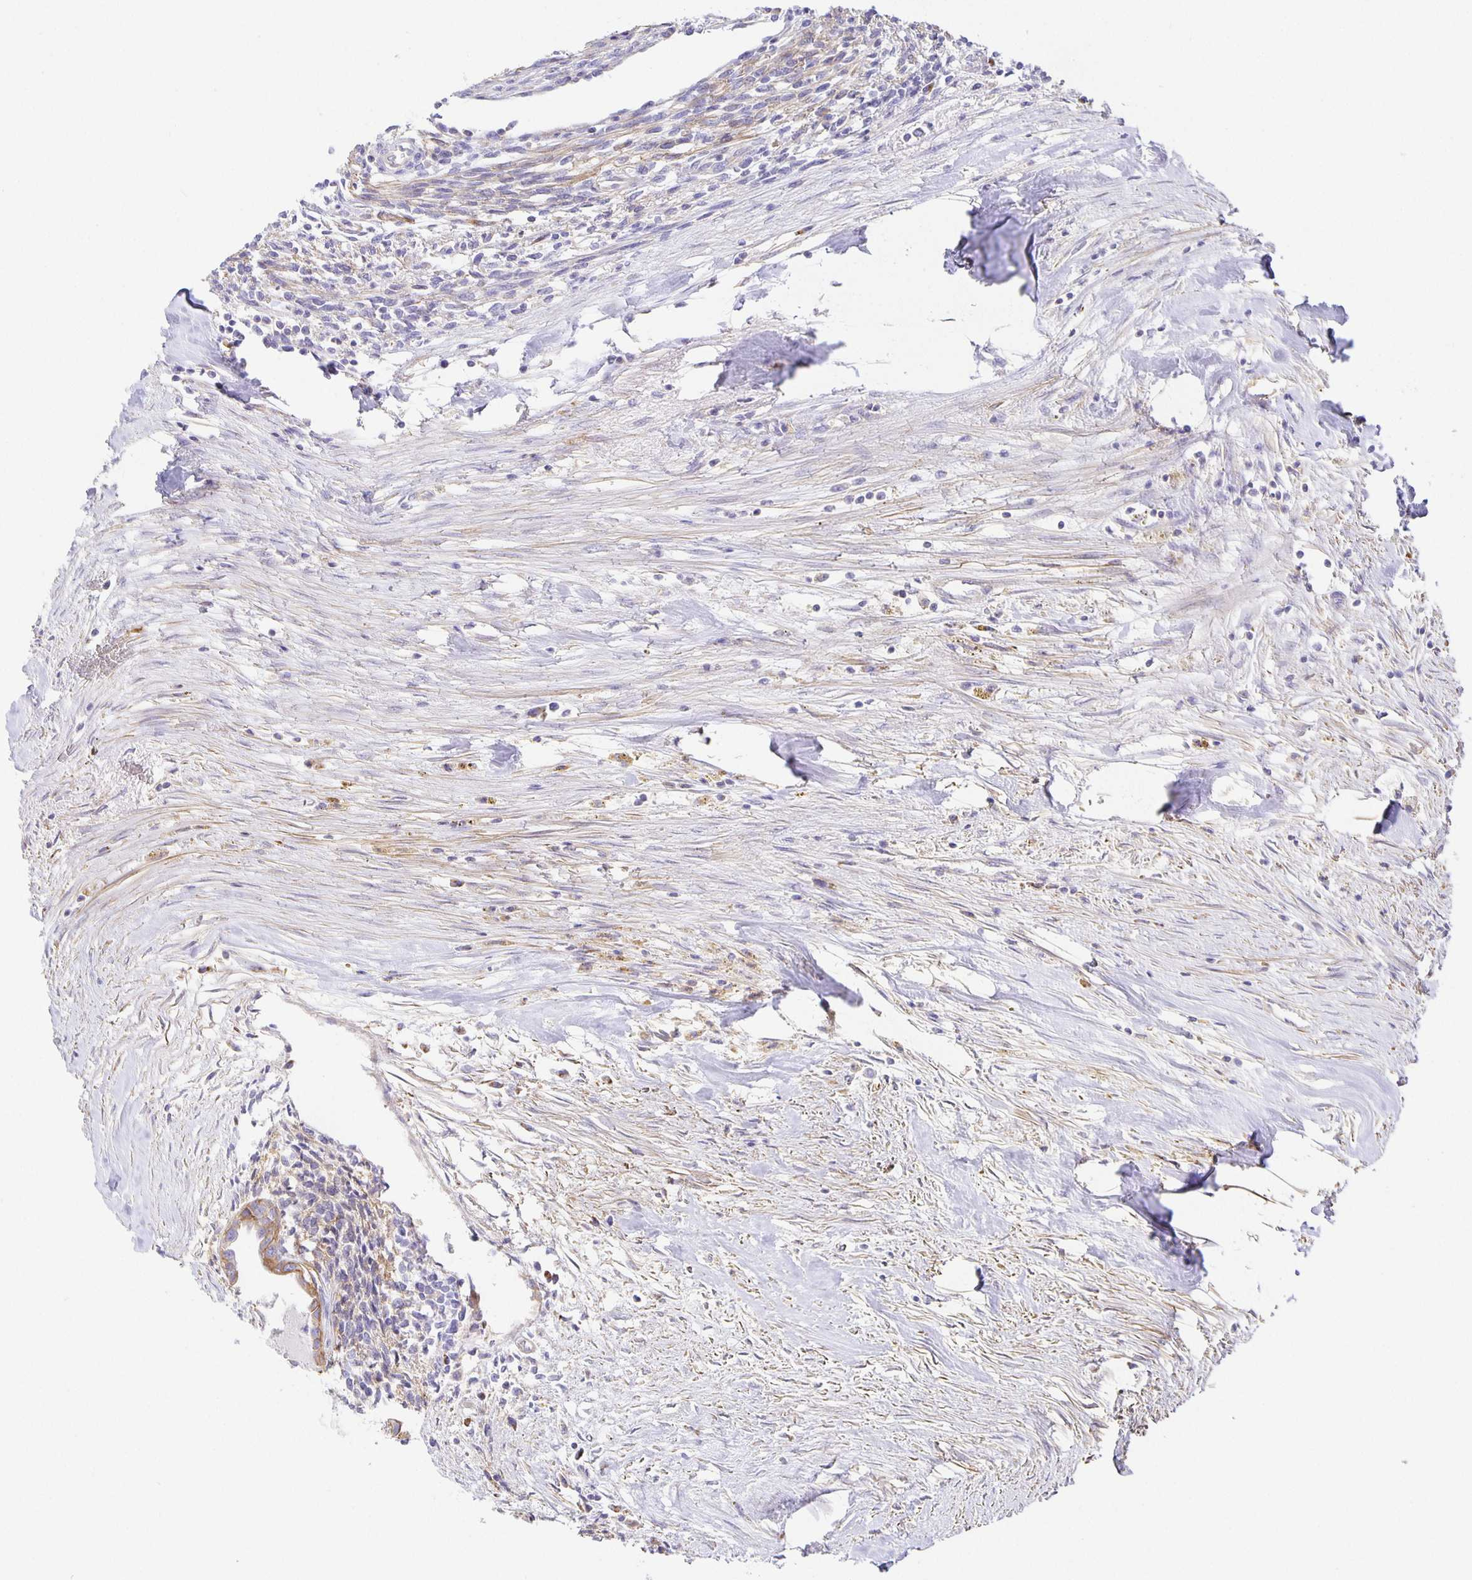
{"staining": {"intensity": "weak", "quantity": "<25%", "location": "cytoplasmic/membranous"}, "tissue": "testis cancer", "cell_type": "Tumor cells", "image_type": "cancer", "snomed": [{"axis": "morphology", "description": "Carcinoma, Embryonal, NOS"}, {"axis": "topography", "description": "Testis"}], "caption": "Micrograph shows no significant protein expression in tumor cells of testis cancer (embryonal carcinoma).", "gene": "FLRT3", "patient": {"sex": "male", "age": 37}}